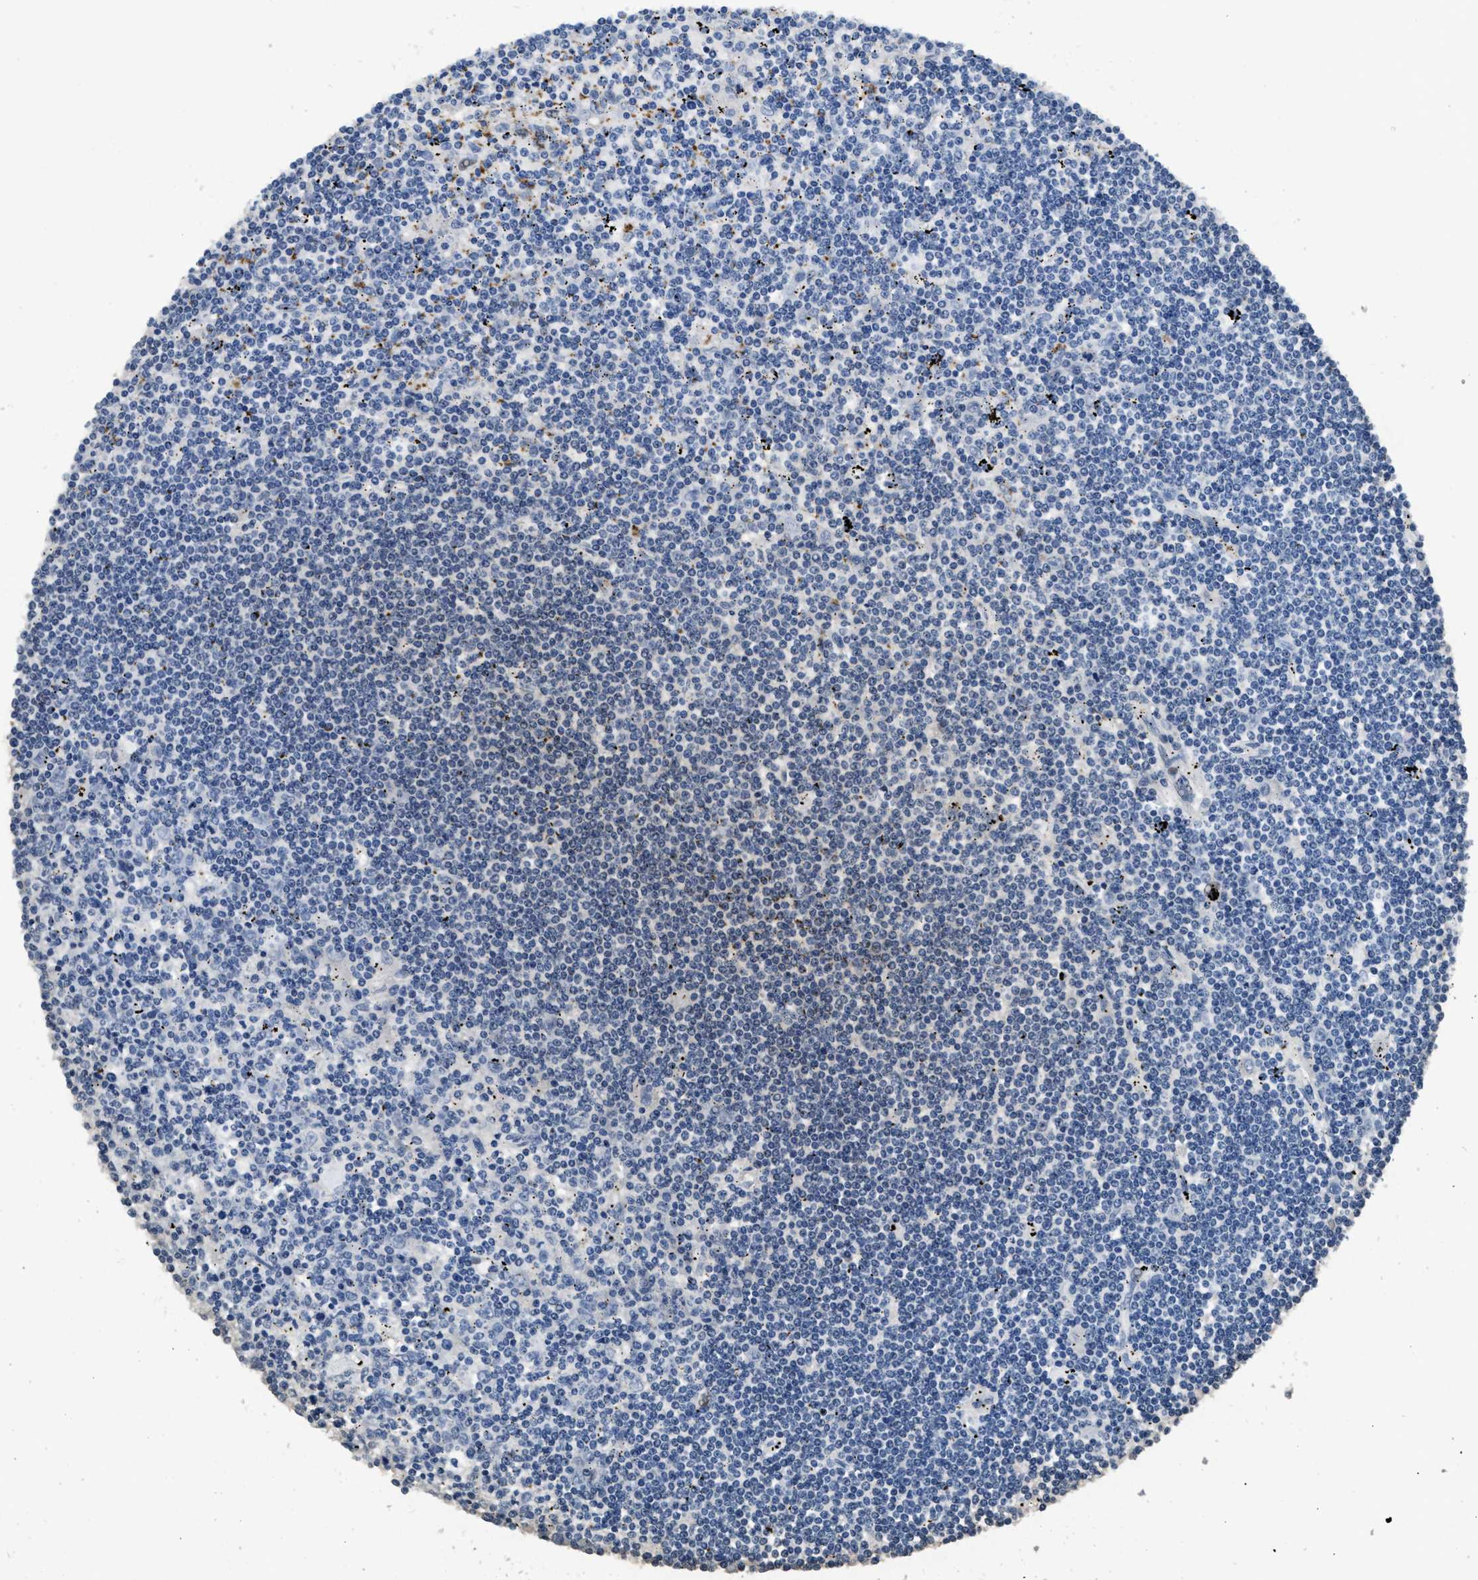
{"staining": {"intensity": "negative", "quantity": "none", "location": "none"}, "tissue": "lymphoma", "cell_type": "Tumor cells", "image_type": "cancer", "snomed": [{"axis": "morphology", "description": "Malignant lymphoma, non-Hodgkin's type, Low grade"}, {"axis": "topography", "description": "Spleen"}], "caption": "The micrograph exhibits no staining of tumor cells in lymphoma.", "gene": "ITGA2B", "patient": {"sex": "male", "age": 76}}